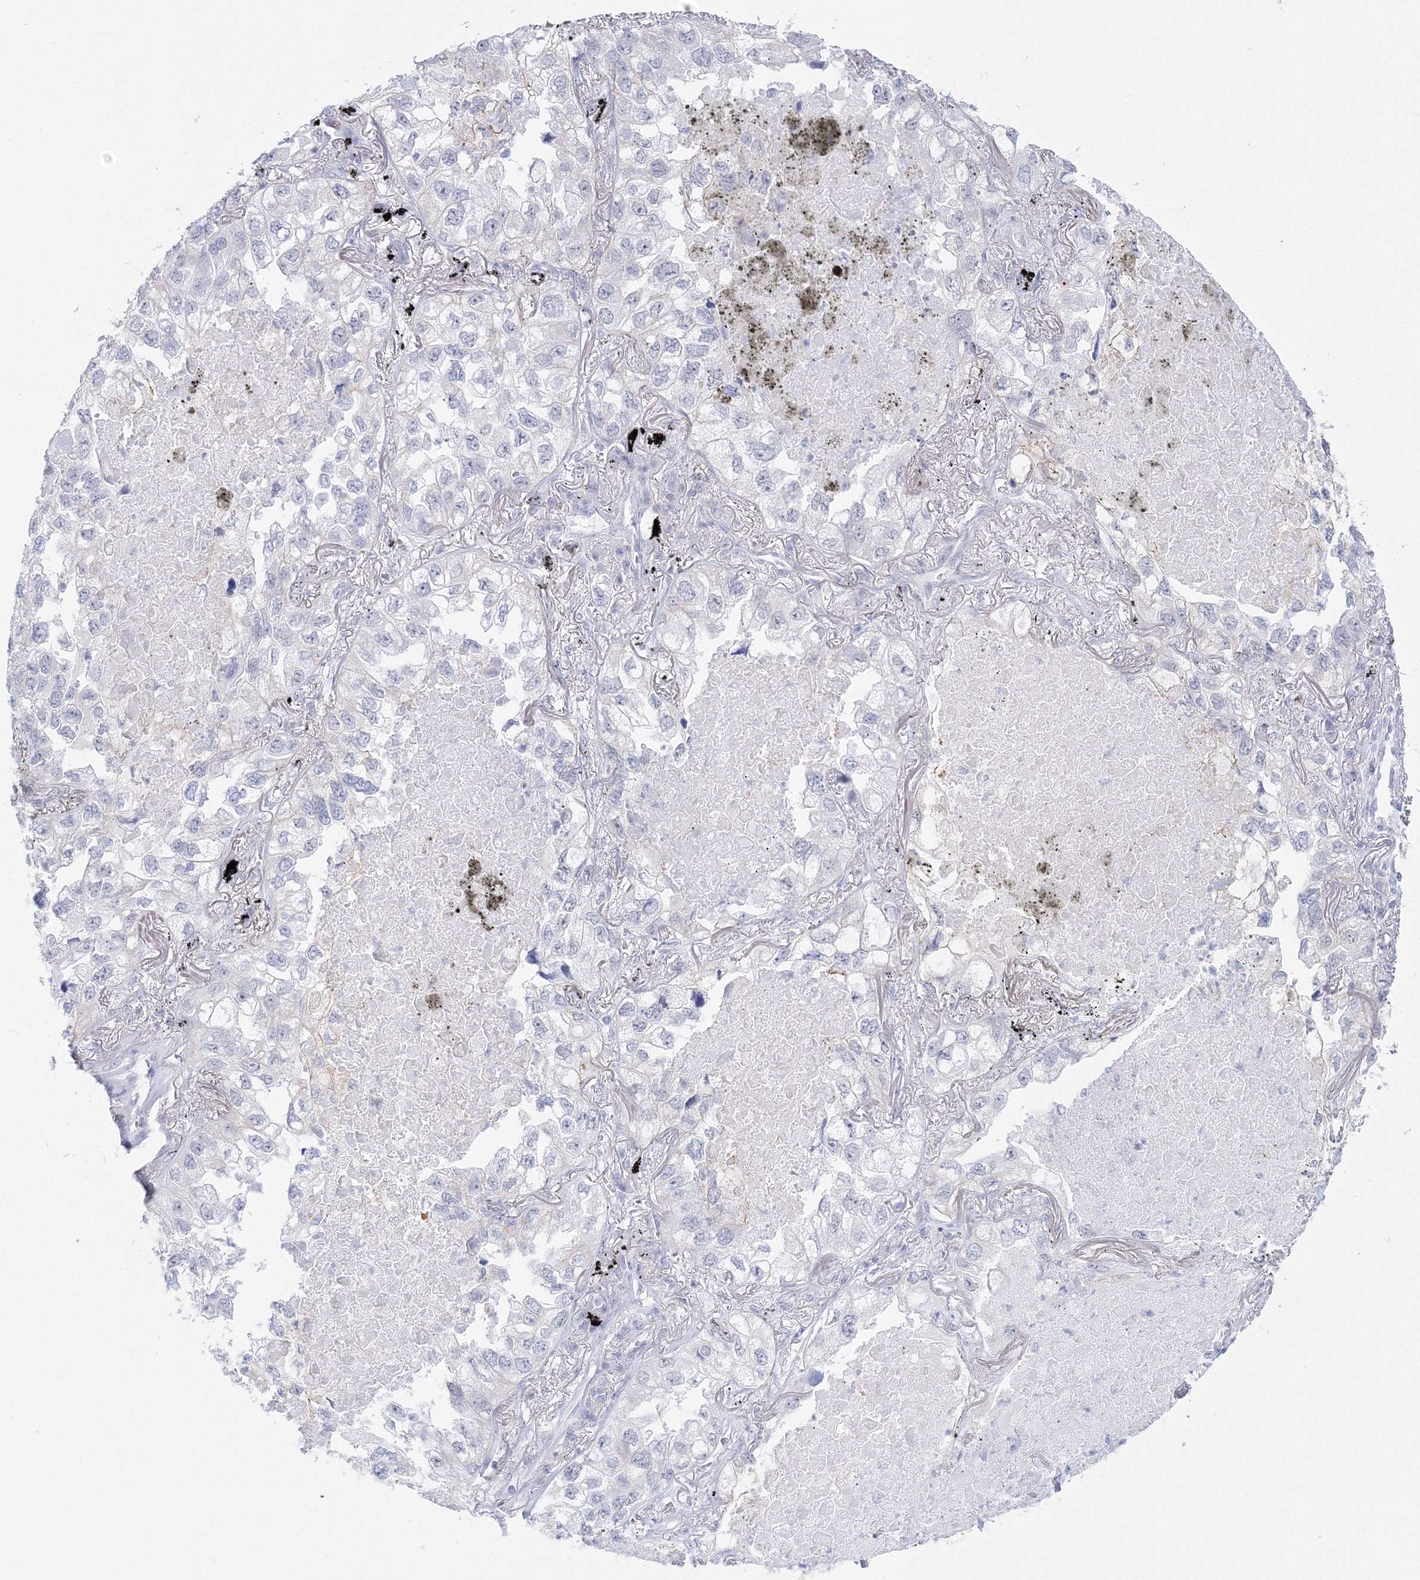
{"staining": {"intensity": "negative", "quantity": "none", "location": "none"}, "tissue": "lung cancer", "cell_type": "Tumor cells", "image_type": "cancer", "snomed": [{"axis": "morphology", "description": "Adenocarcinoma, NOS"}, {"axis": "topography", "description": "Lung"}], "caption": "IHC of adenocarcinoma (lung) exhibits no expression in tumor cells. Brightfield microscopy of immunohistochemistry (IHC) stained with DAB (brown) and hematoxylin (blue), captured at high magnification.", "gene": "VSIG1", "patient": {"sex": "male", "age": 65}}